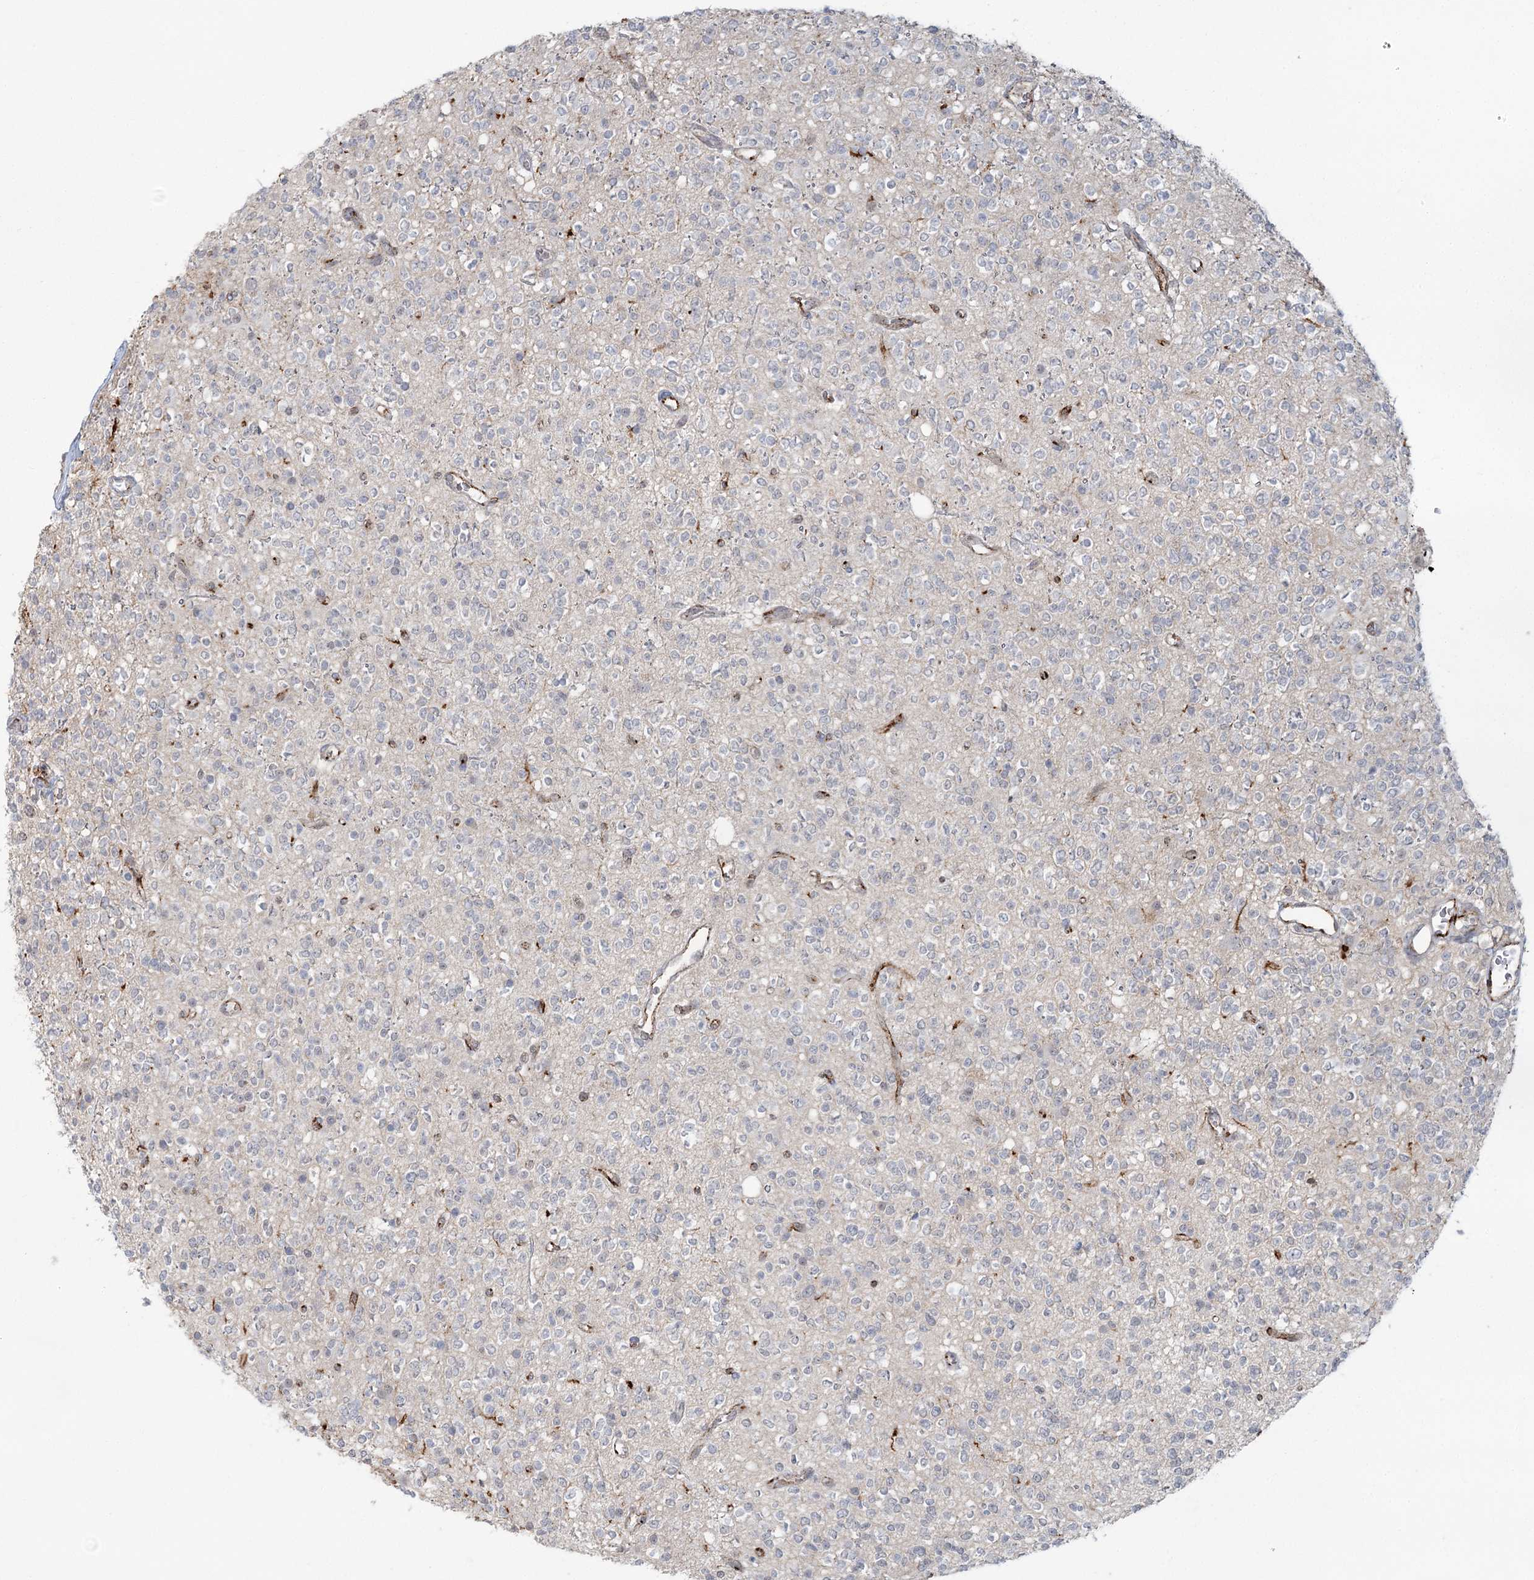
{"staining": {"intensity": "negative", "quantity": "none", "location": "none"}, "tissue": "glioma", "cell_type": "Tumor cells", "image_type": "cancer", "snomed": [{"axis": "morphology", "description": "Glioma, malignant, High grade"}, {"axis": "topography", "description": "Brain"}], "caption": "Glioma was stained to show a protein in brown. There is no significant positivity in tumor cells.", "gene": "KBTBD4", "patient": {"sex": "male", "age": 34}}